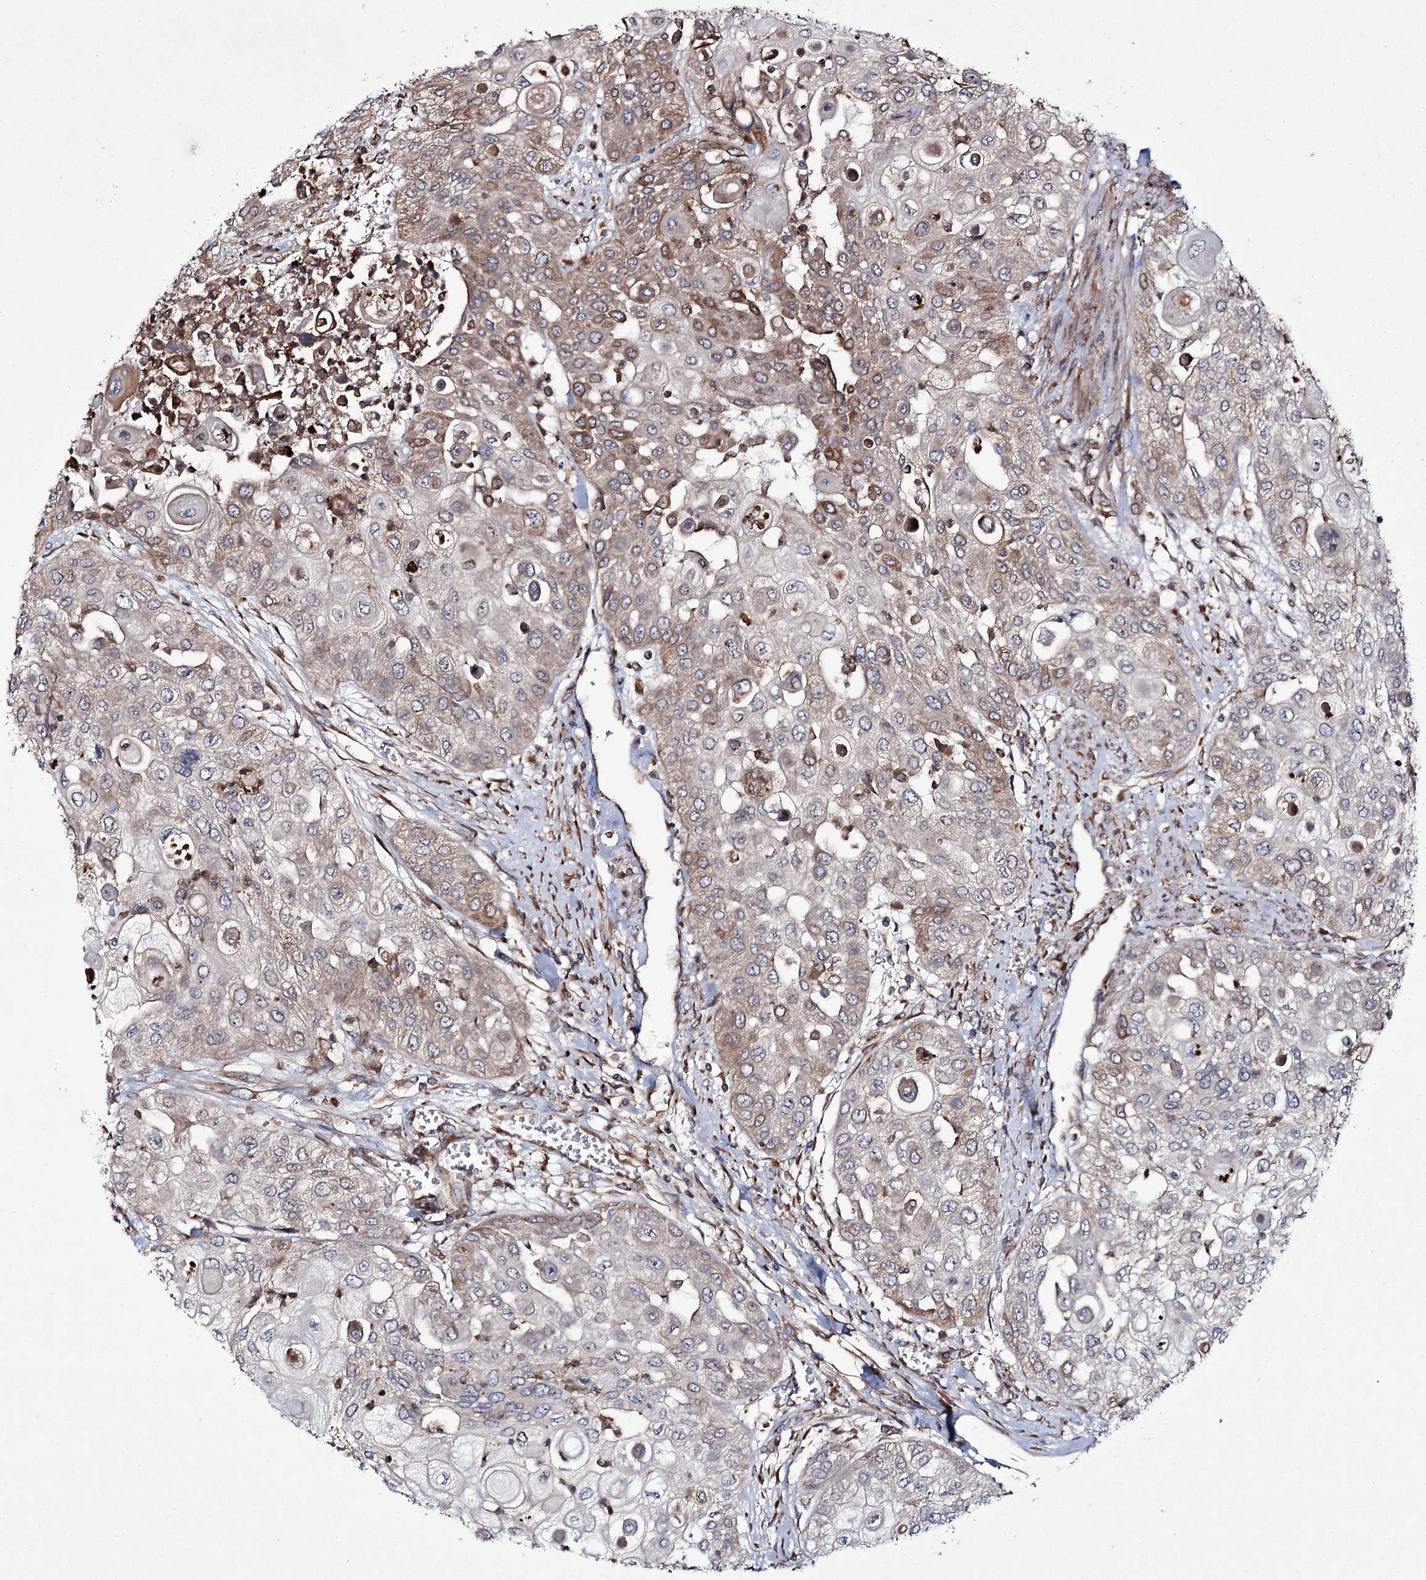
{"staining": {"intensity": "weak", "quantity": ">75%", "location": "cytoplasmic/membranous"}, "tissue": "urothelial cancer", "cell_type": "Tumor cells", "image_type": "cancer", "snomed": [{"axis": "morphology", "description": "Urothelial carcinoma, High grade"}, {"axis": "topography", "description": "Urinary bladder"}], "caption": "Weak cytoplasmic/membranous positivity is seen in approximately >75% of tumor cells in high-grade urothelial carcinoma.", "gene": "HECTD2", "patient": {"sex": "female", "age": 79}}